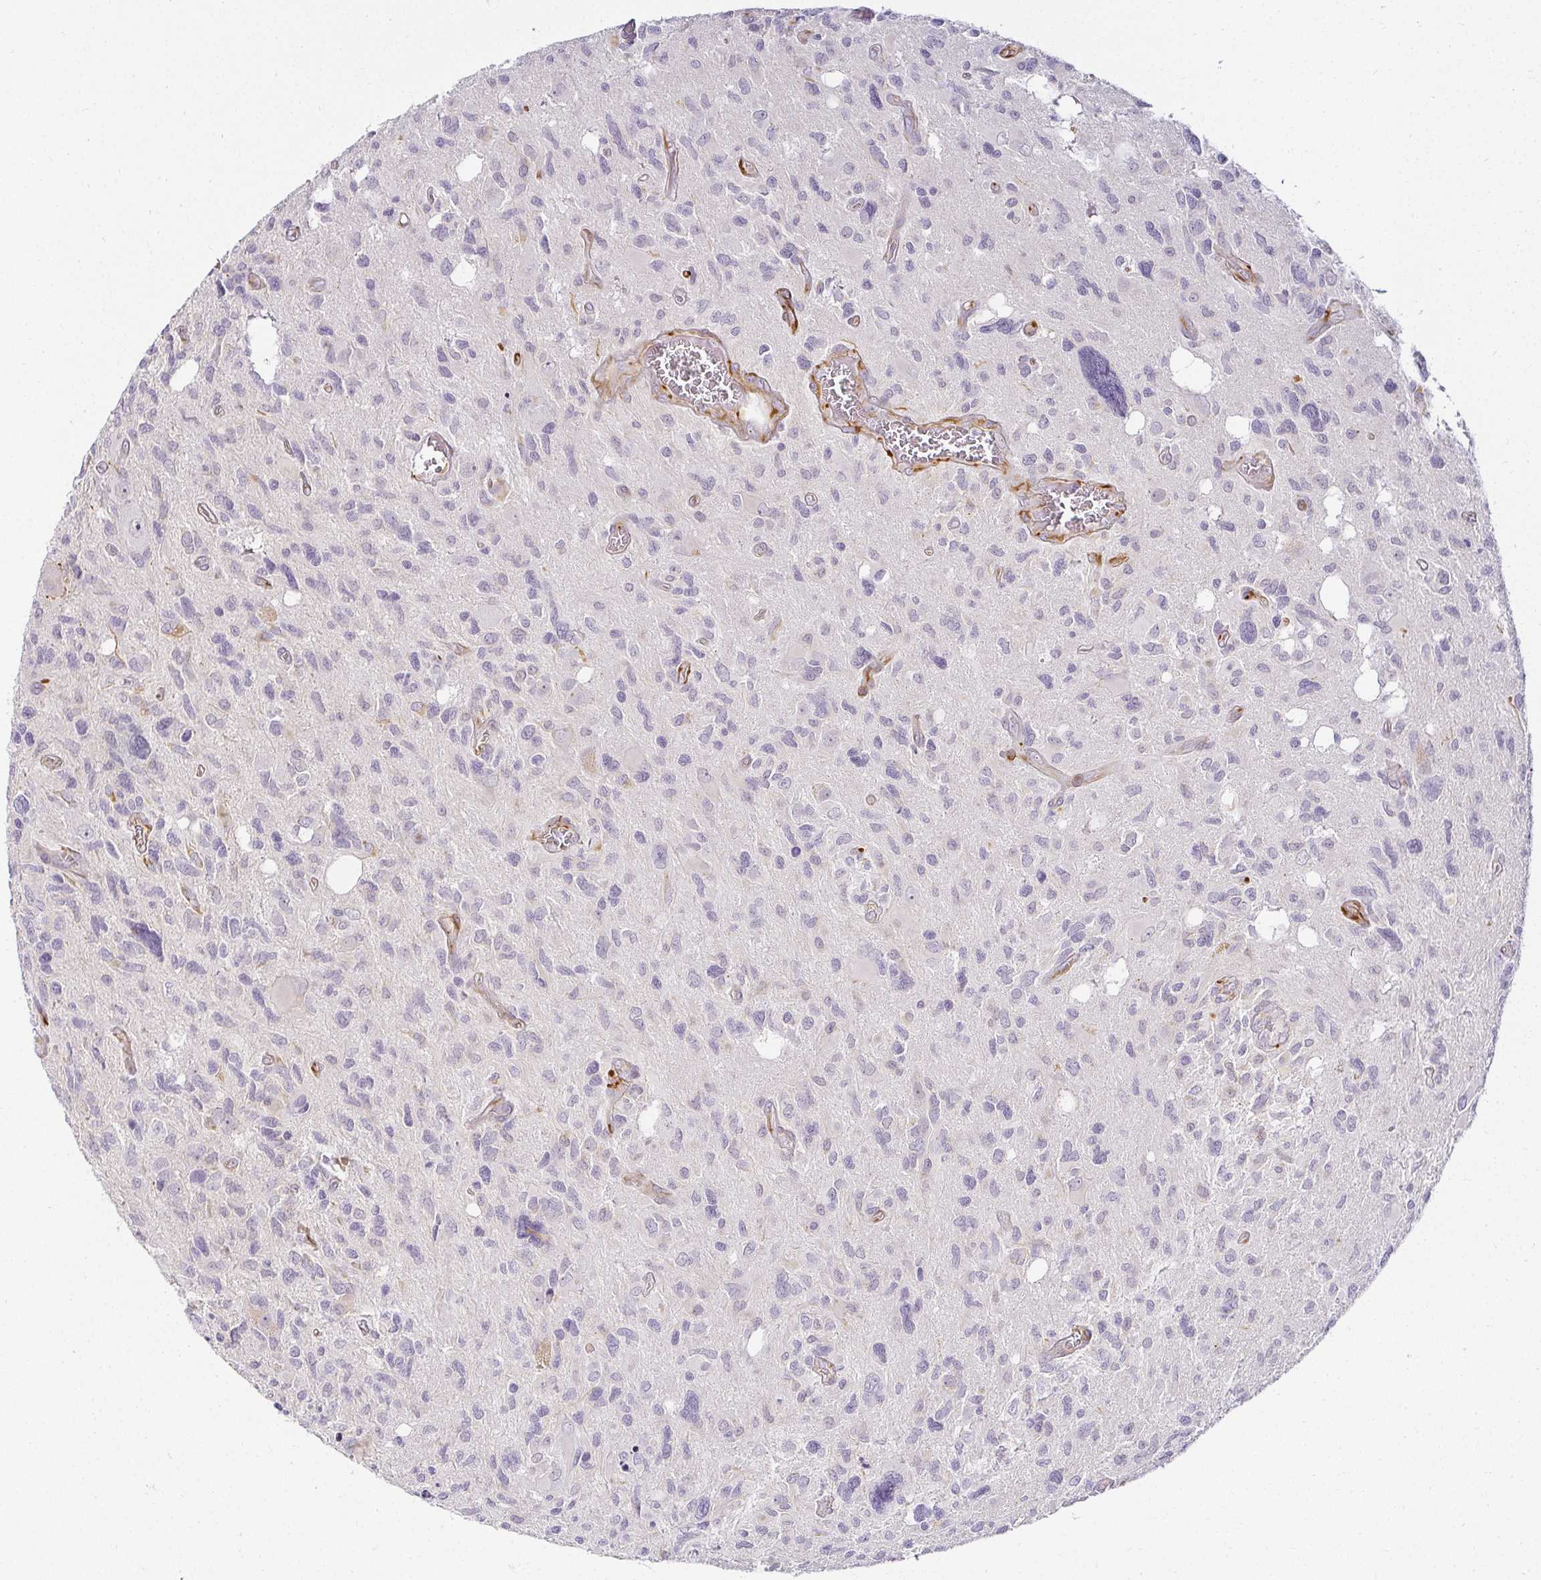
{"staining": {"intensity": "negative", "quantity": "none", "location": "none"}, "tissue": "glioma", "cell_type": "Tumor cells", "image_type": "cancer", "snomed": [{"axis": "morphology", "description": "Glioma, malignant, High grade"}, {"axis": "topography", "description": "Brain"}], "caption": "Immunohistochemistry (IHC) of glioma reveals no expression in tumor cells.", "gene": "ACAN", "patient": {"sex": "male", "age": 49}}